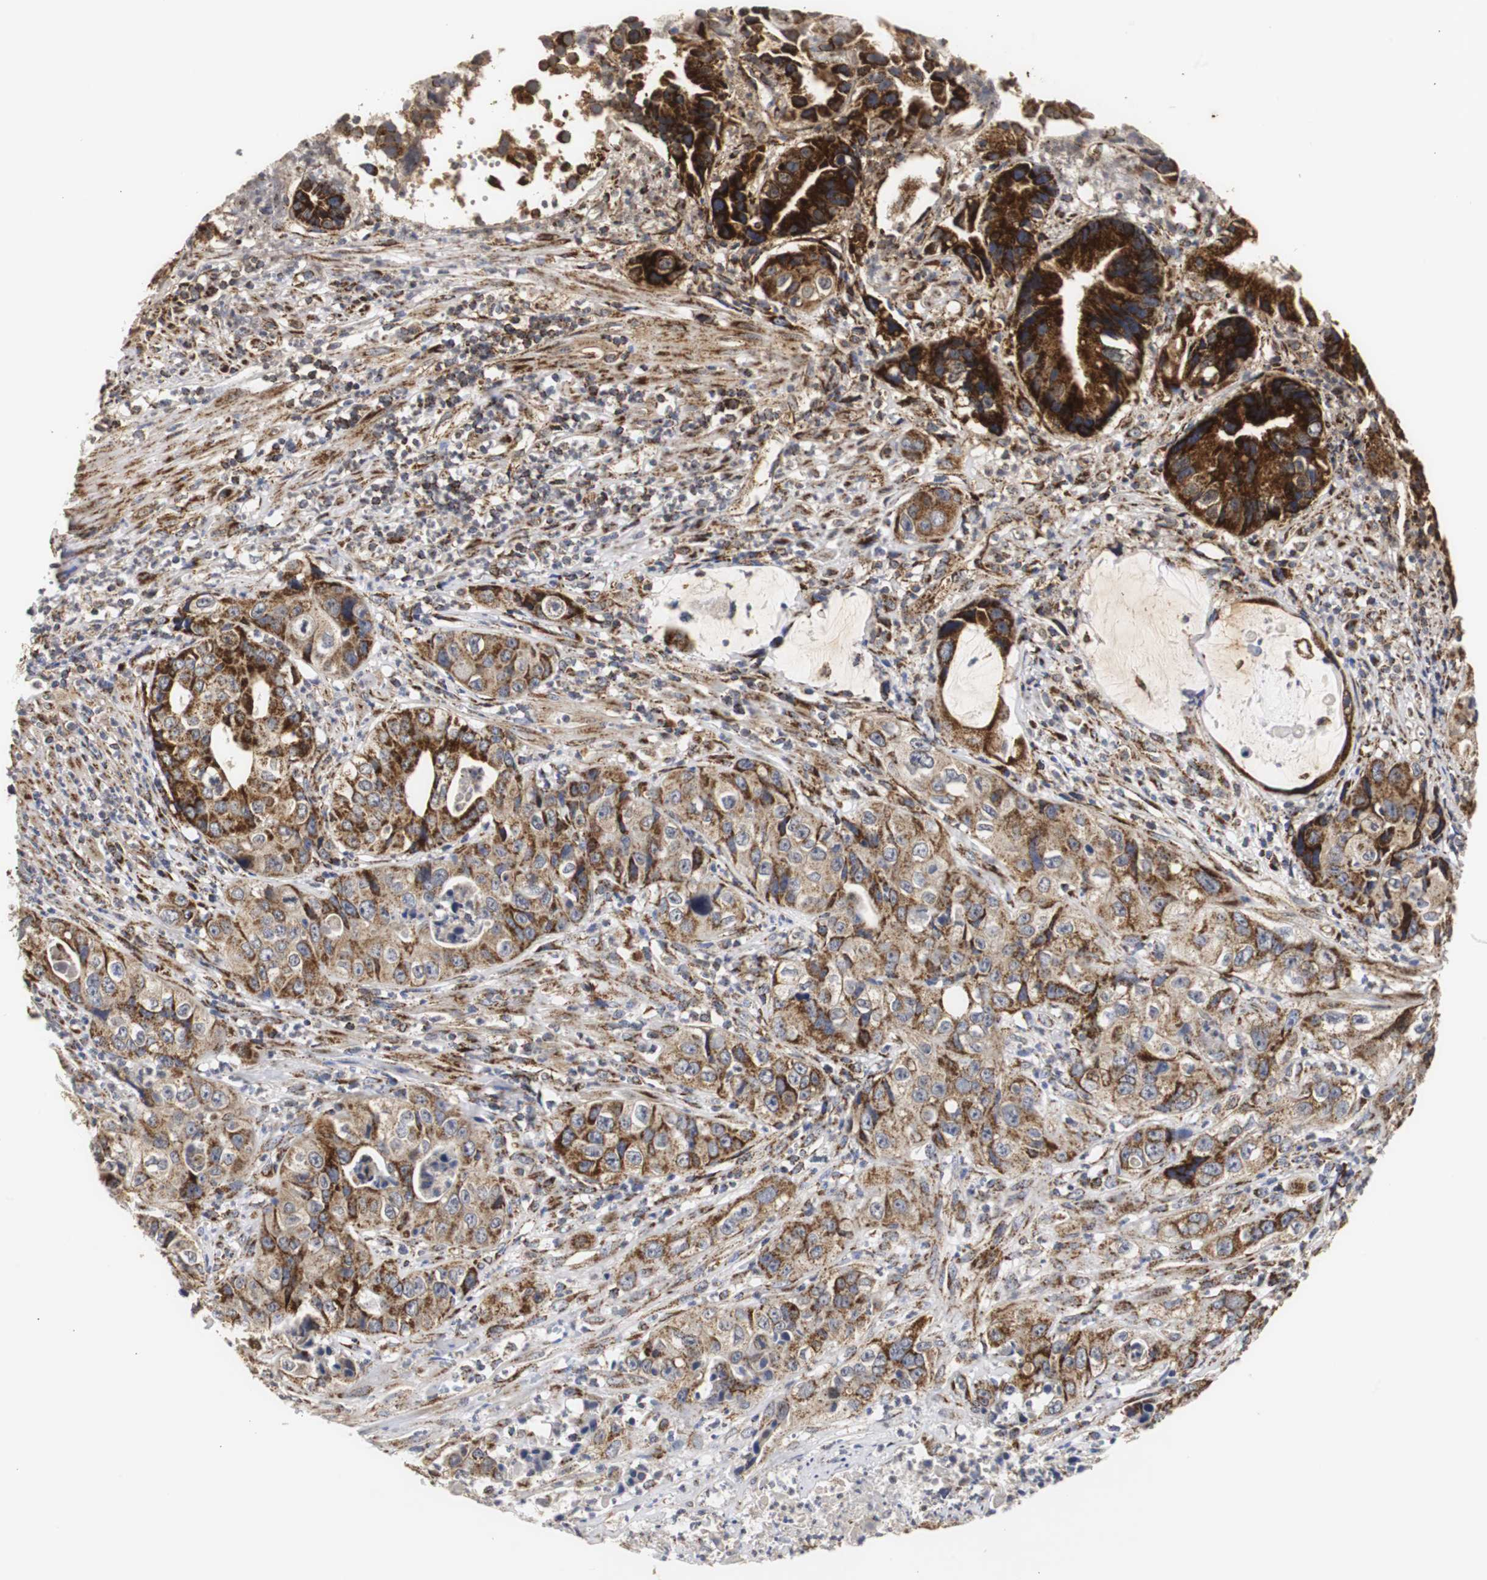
{"staining": {"intensity": "strong", "quantity": ">75%", "location": "cytoplasmic/membranous"}, "tissue": "liver cancer", "cell_type": "Tumor cells", "image_type": "cancer", "snomed": [{"axis": "morphology", "description": "Cholangiocarcinoma"}, {"axis": "topography", "description": "Liver"}], "caption": "This is a micrograph of immunohistochemistry staining of liver cancer (cholangiocarcinoma), which shows strong expression in the cytoplasmic/membranous of tumor cells.", "gene": "HSD17B10", "patient": {"sex": "female", "age": 61}}